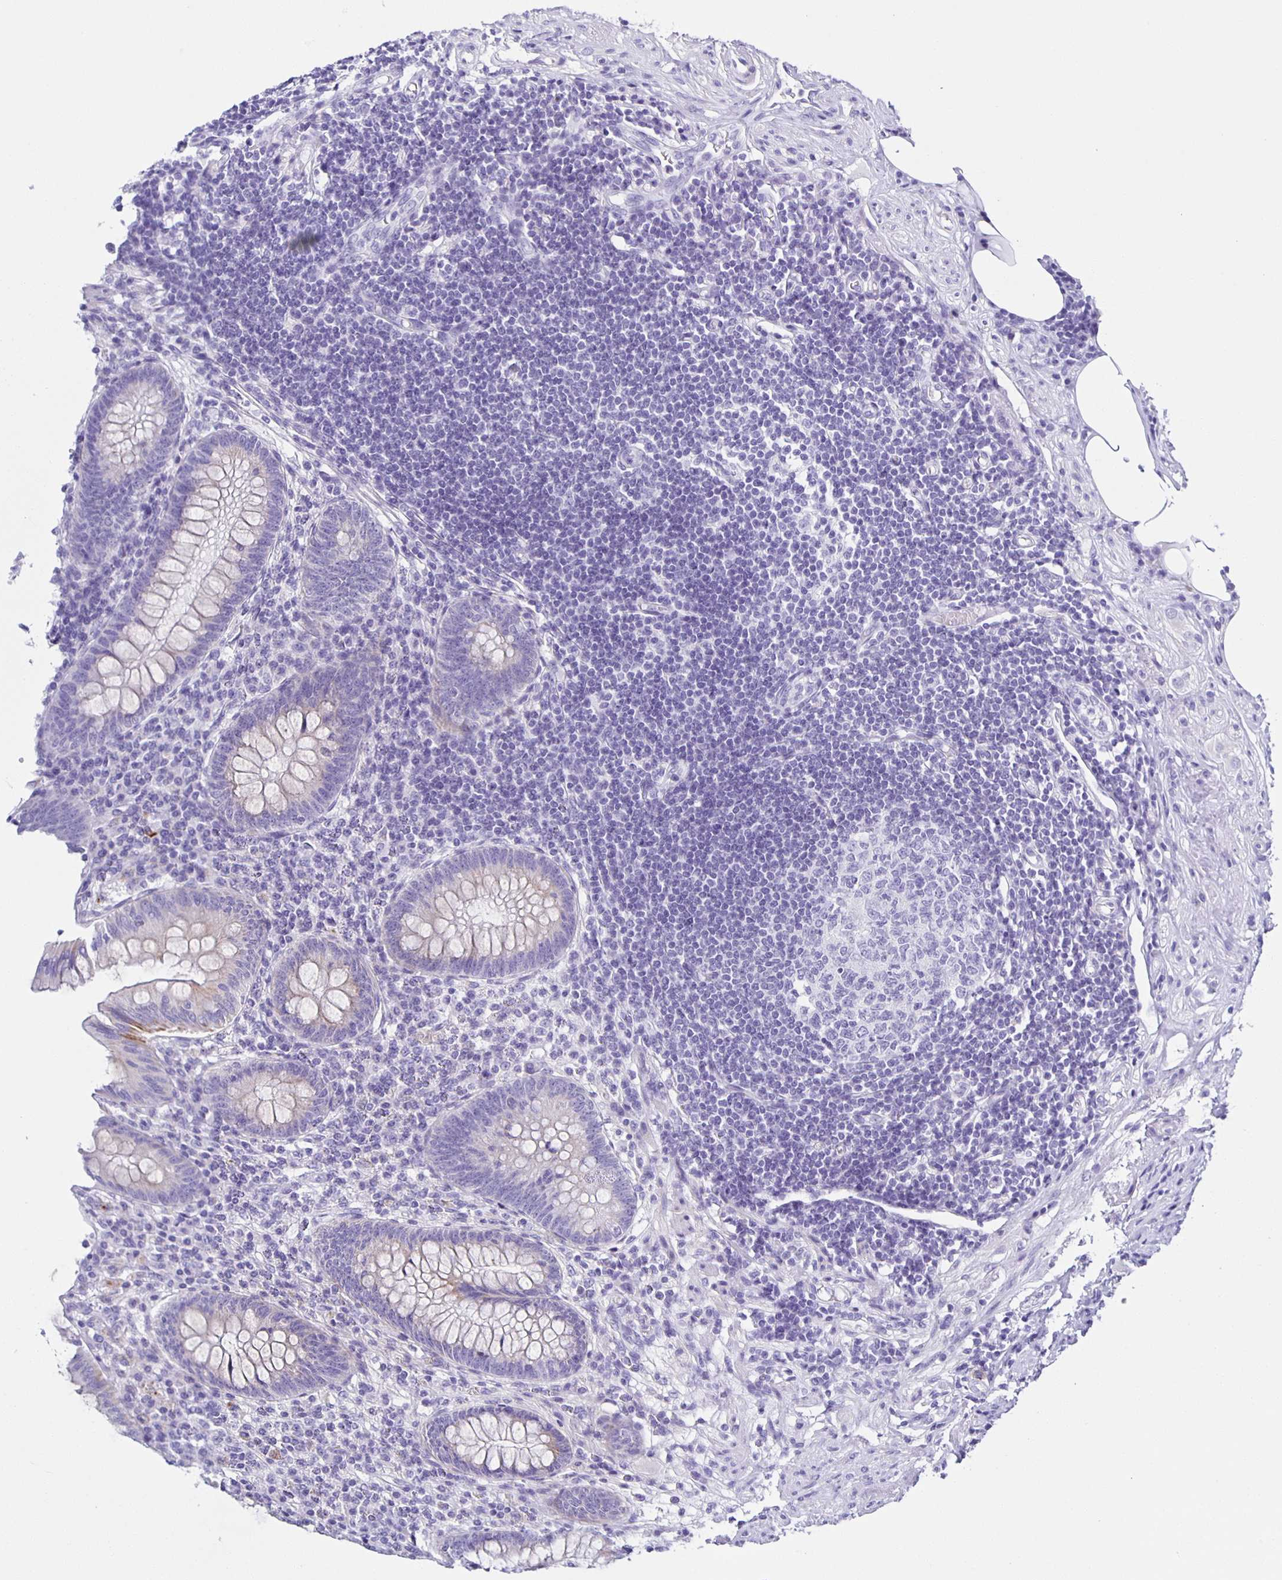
{"staining": {"intensity": "weak", "quantity": "<25%", "location": "cytoplasmic/membranous"}, "tissue": "appendix", "cell_type": "Glandular cells", "image_type": "normal", "snomed": [{"axis": "morphology", "description": "Normal tissue, NOS"}, {"axis": "topography", "description": "Appendix"}], "caption": "This histopathology image is of benign appendix stained with immunohistochemistry to label a protein in brown with the nuclei are counter-stained blue. There is no positivity in glandular cells. (DAB immunohistochemistry with hematoxylin counter stain).", "gene": "AQP6", "patient": {"sex": "female", "age": 57}}